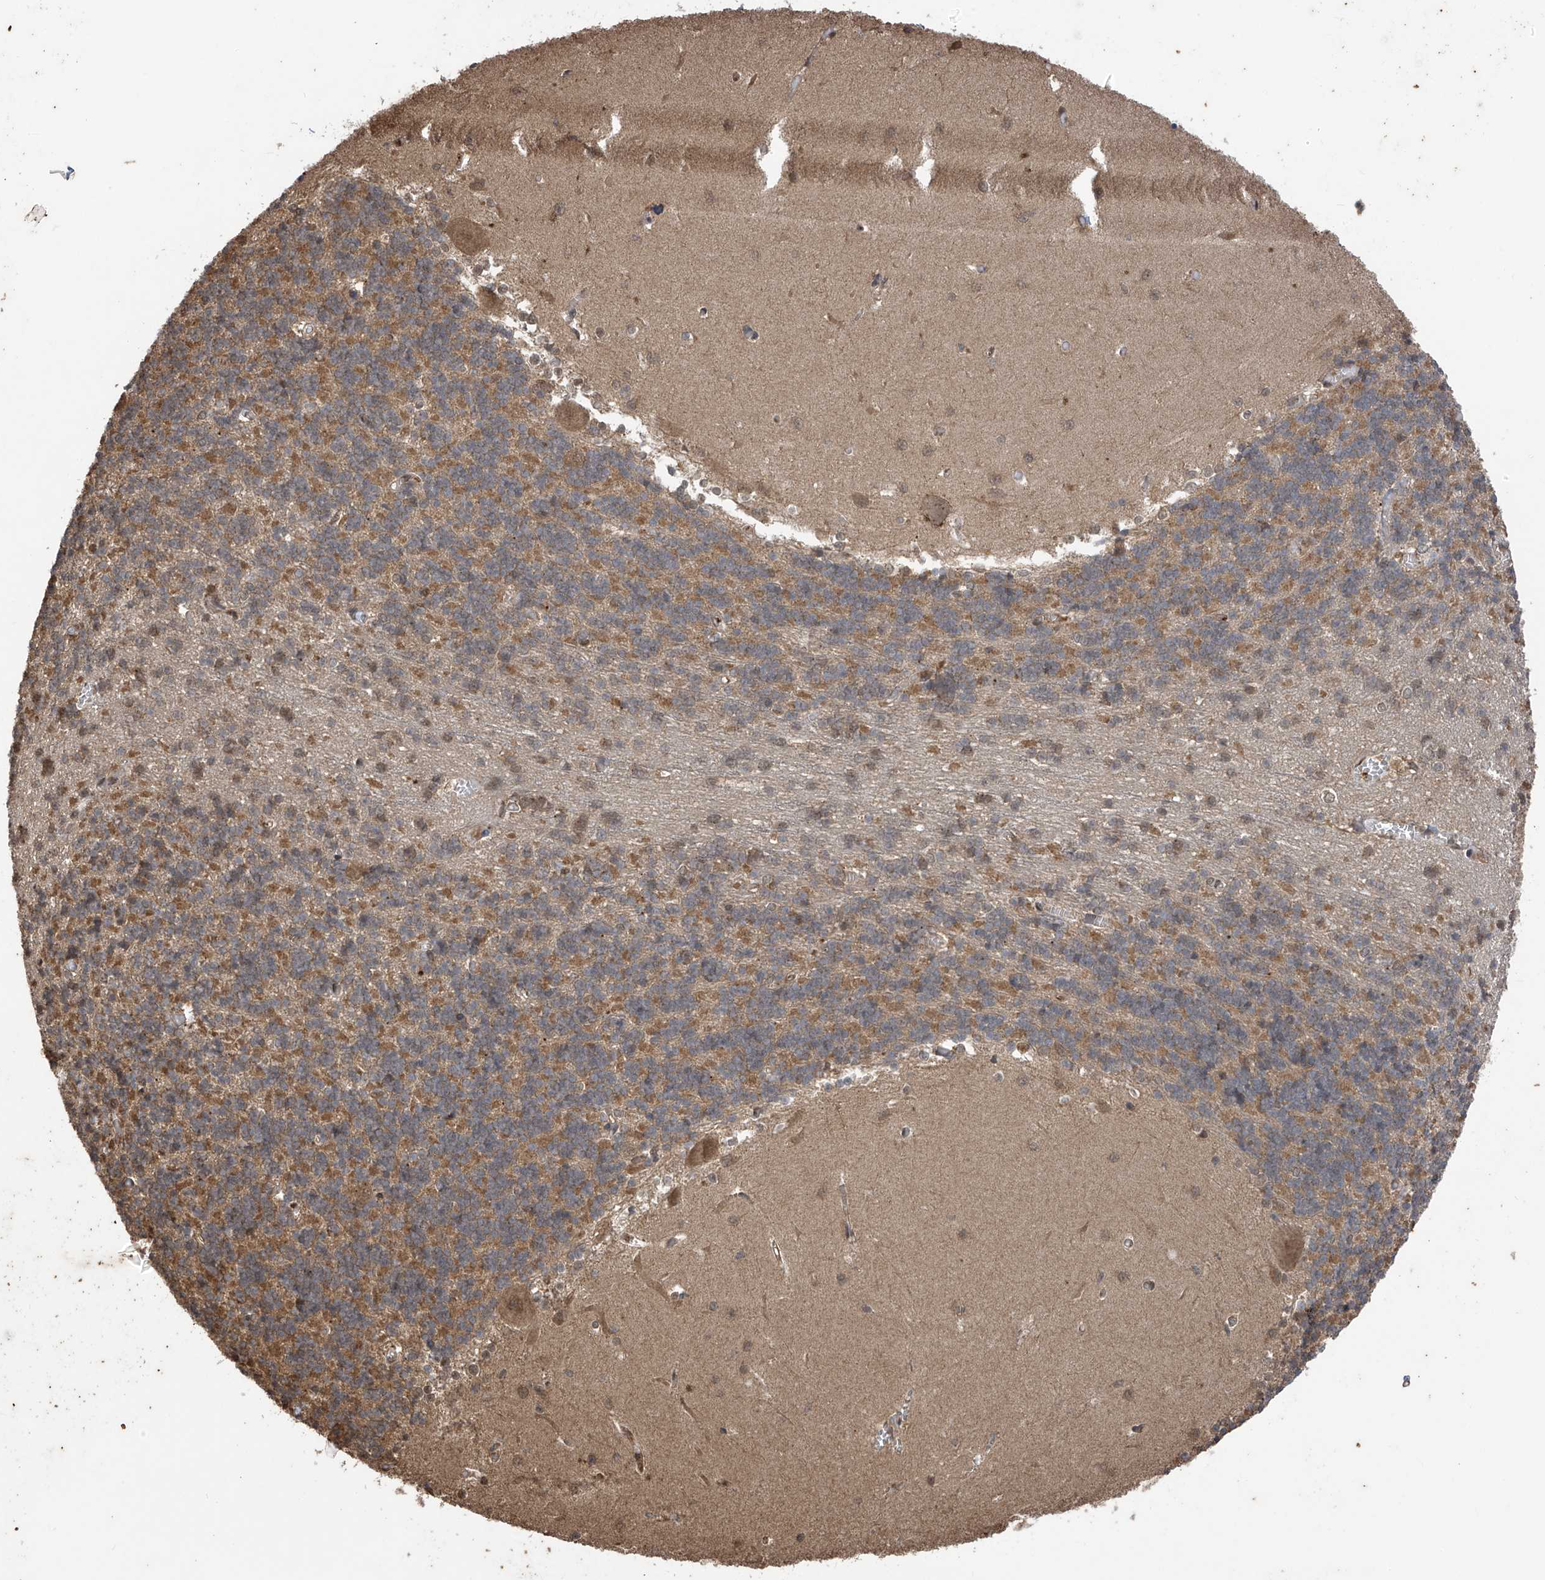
{"staining": {"intensity": "moderate", "quantity": "25%-75%", "location": "cytoplasmic/membranous"}, "tissue": "cerebellum", "cell_type": "Cells in granular layer", "image_type": "normal", "snomed": [{"axis": "morphology", "description": "Normal tissue, NOS"}, {"axis": "topography", "description": "Cerebellum"}], "caption": "Protein staining by immunohistochemistry demonstrates moderate cytoplasmic/membranous expression in approximately 25%-75% of cells in granular layer in normal cerebellum.", "gene": "PNPT1", "patient": {"sex": "male", "age": 37}}